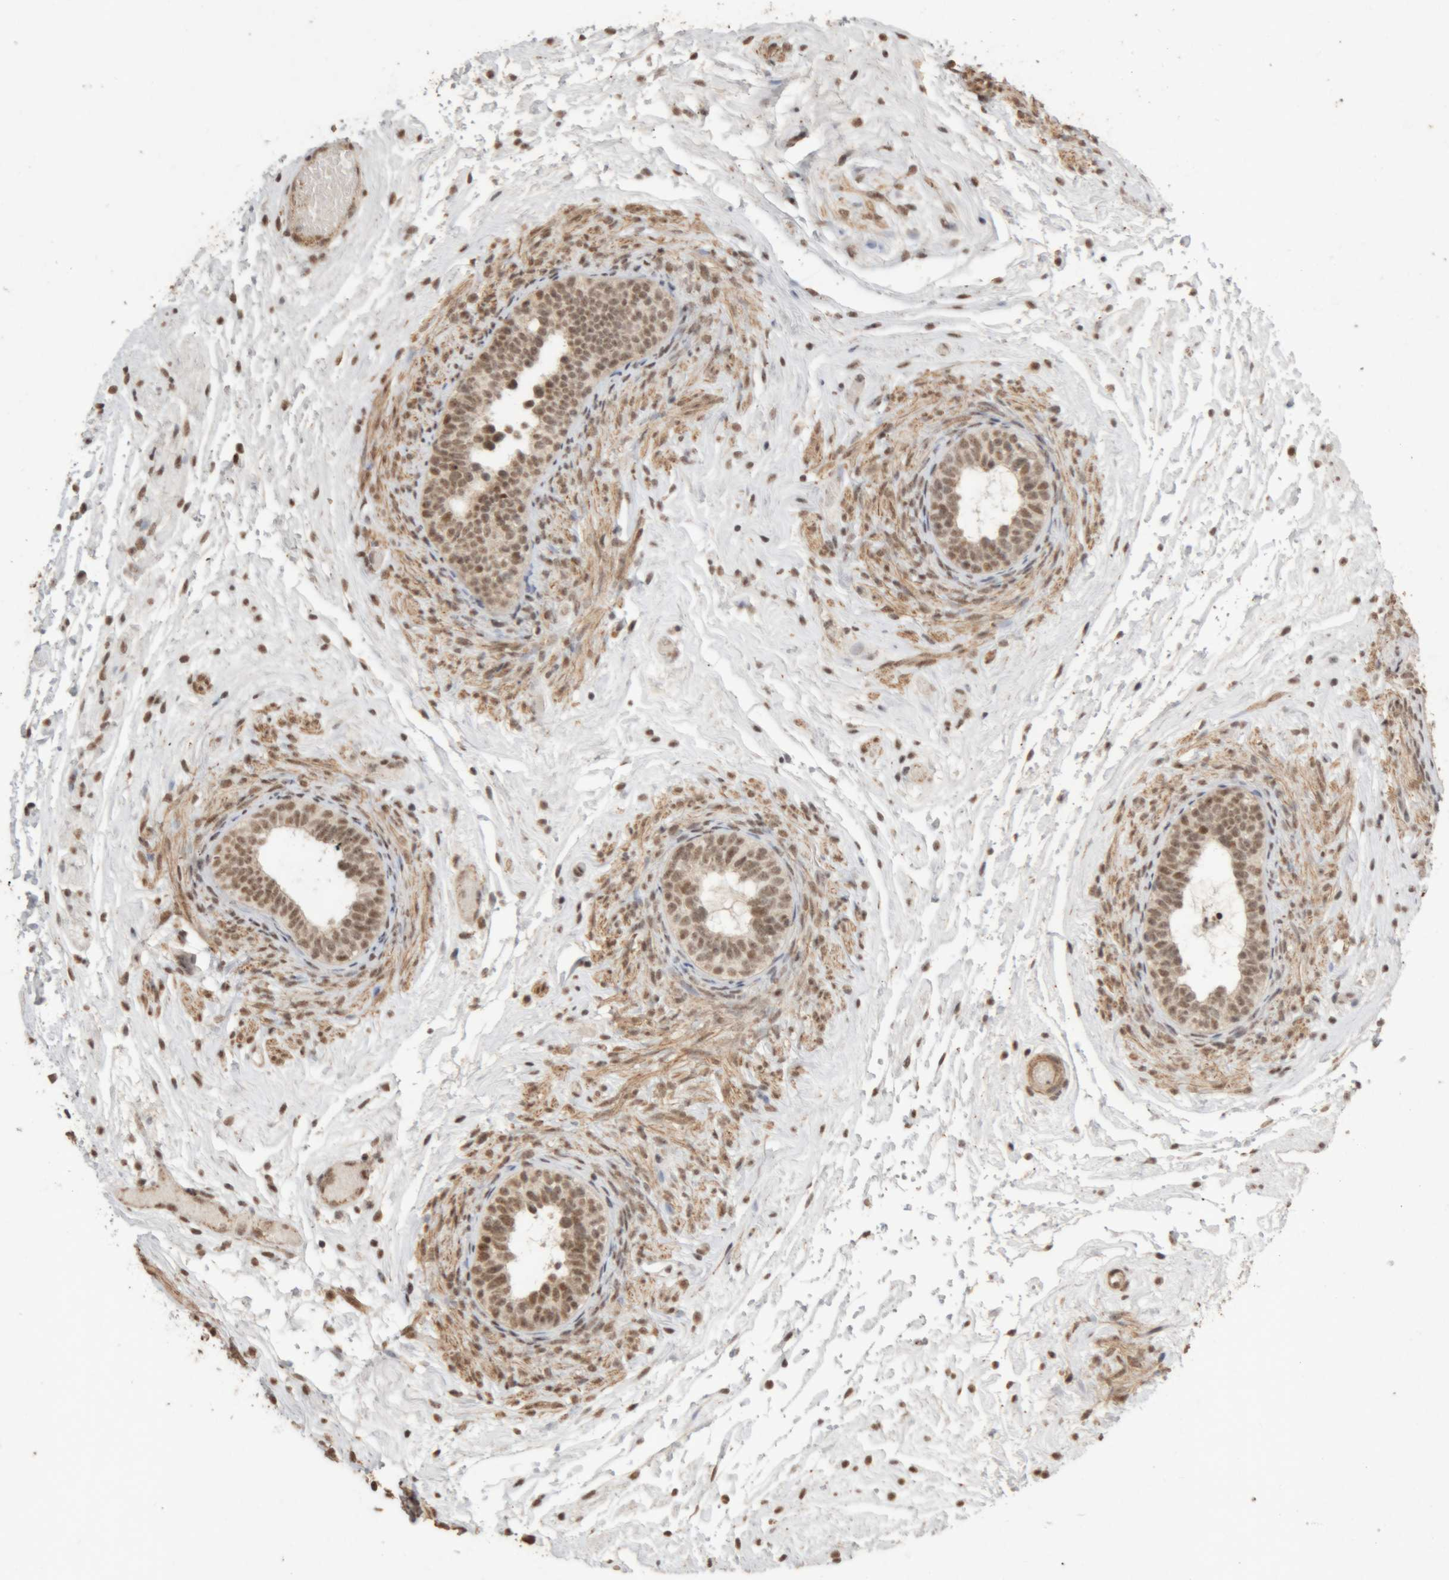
{"staining": {"intensity": "moderate", "quantity": ">75%", "location": "cytoplasmic/membranous,nuclear"}, "tissue": "epididymis", "cell_type": "Glandular cells", "image_type": "normal", "snomed": [{"axis": "morphology", "description": "Normal tissue, NOS"}, {"axis": "topography", "description": "Epididymis"}], "caption": "Epididymis stained with DAB IHC reveals medium levels of moderate cytoplasmic/membranous,nuclear expression in about >75% of glandular cells. (DAB IHC with brightfield microscopy, high magnification).", "gene": "KEAP1", "patient": {"sex": "male", "age": 5}}